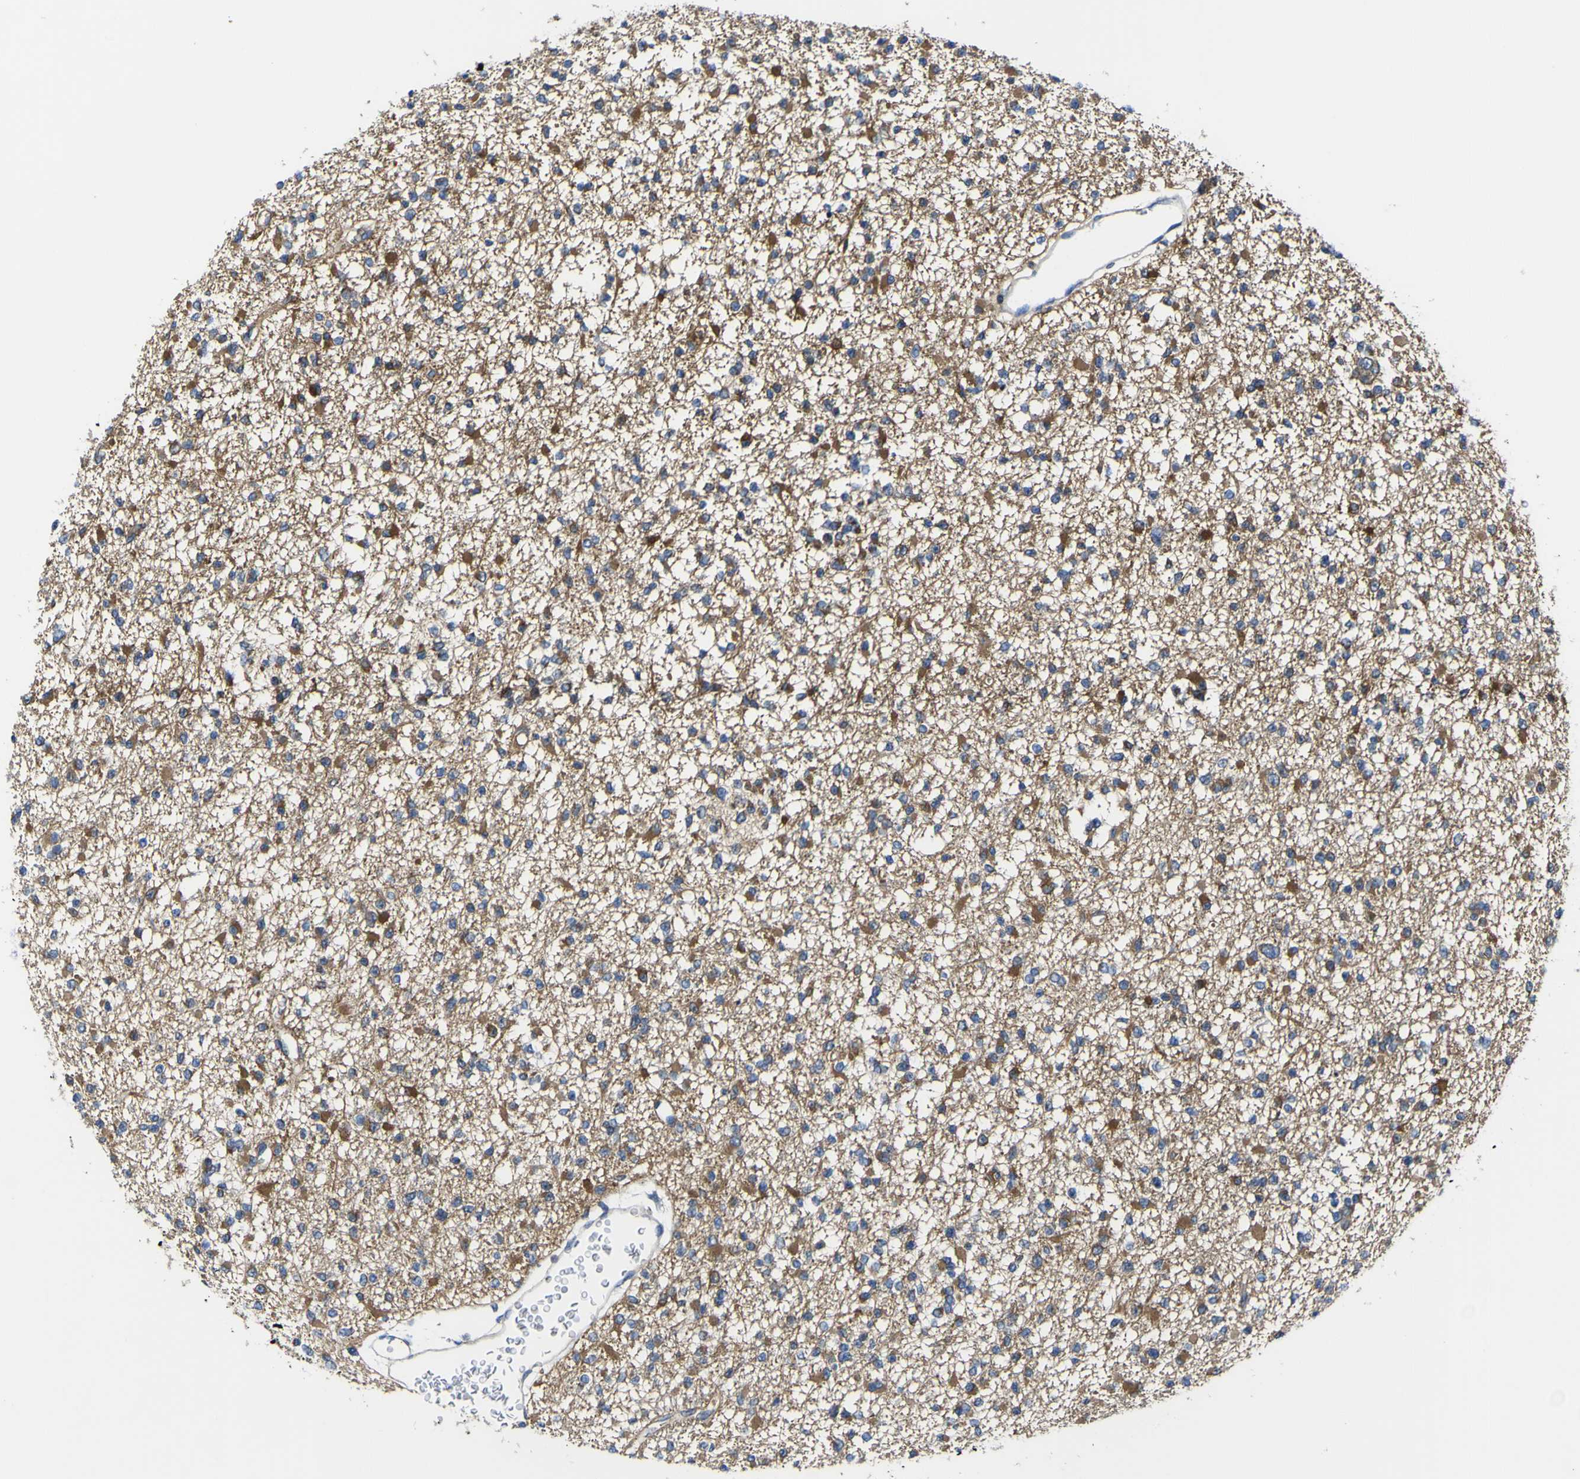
{"staining": {"intensity": "moderate", "quantity": ">75%", "location": "cytoplasmic/membranous"}, "tissue": "glioma", "cell_type": "Tumor cells", "image_type": "cancer", "snomed": [{"axis": "morphology", "description": "Glioma, malignant, Low grade"}, {"axis": "topography", "description": "Brain"}], "caption": "Brown immunohistochemical staining in glioma exhibits moderate cytoplasmic/membranous staining in about >75% of tumor cells.", "gene": "CCDC90B", "patient": {"sex": "female", "age": 22}}